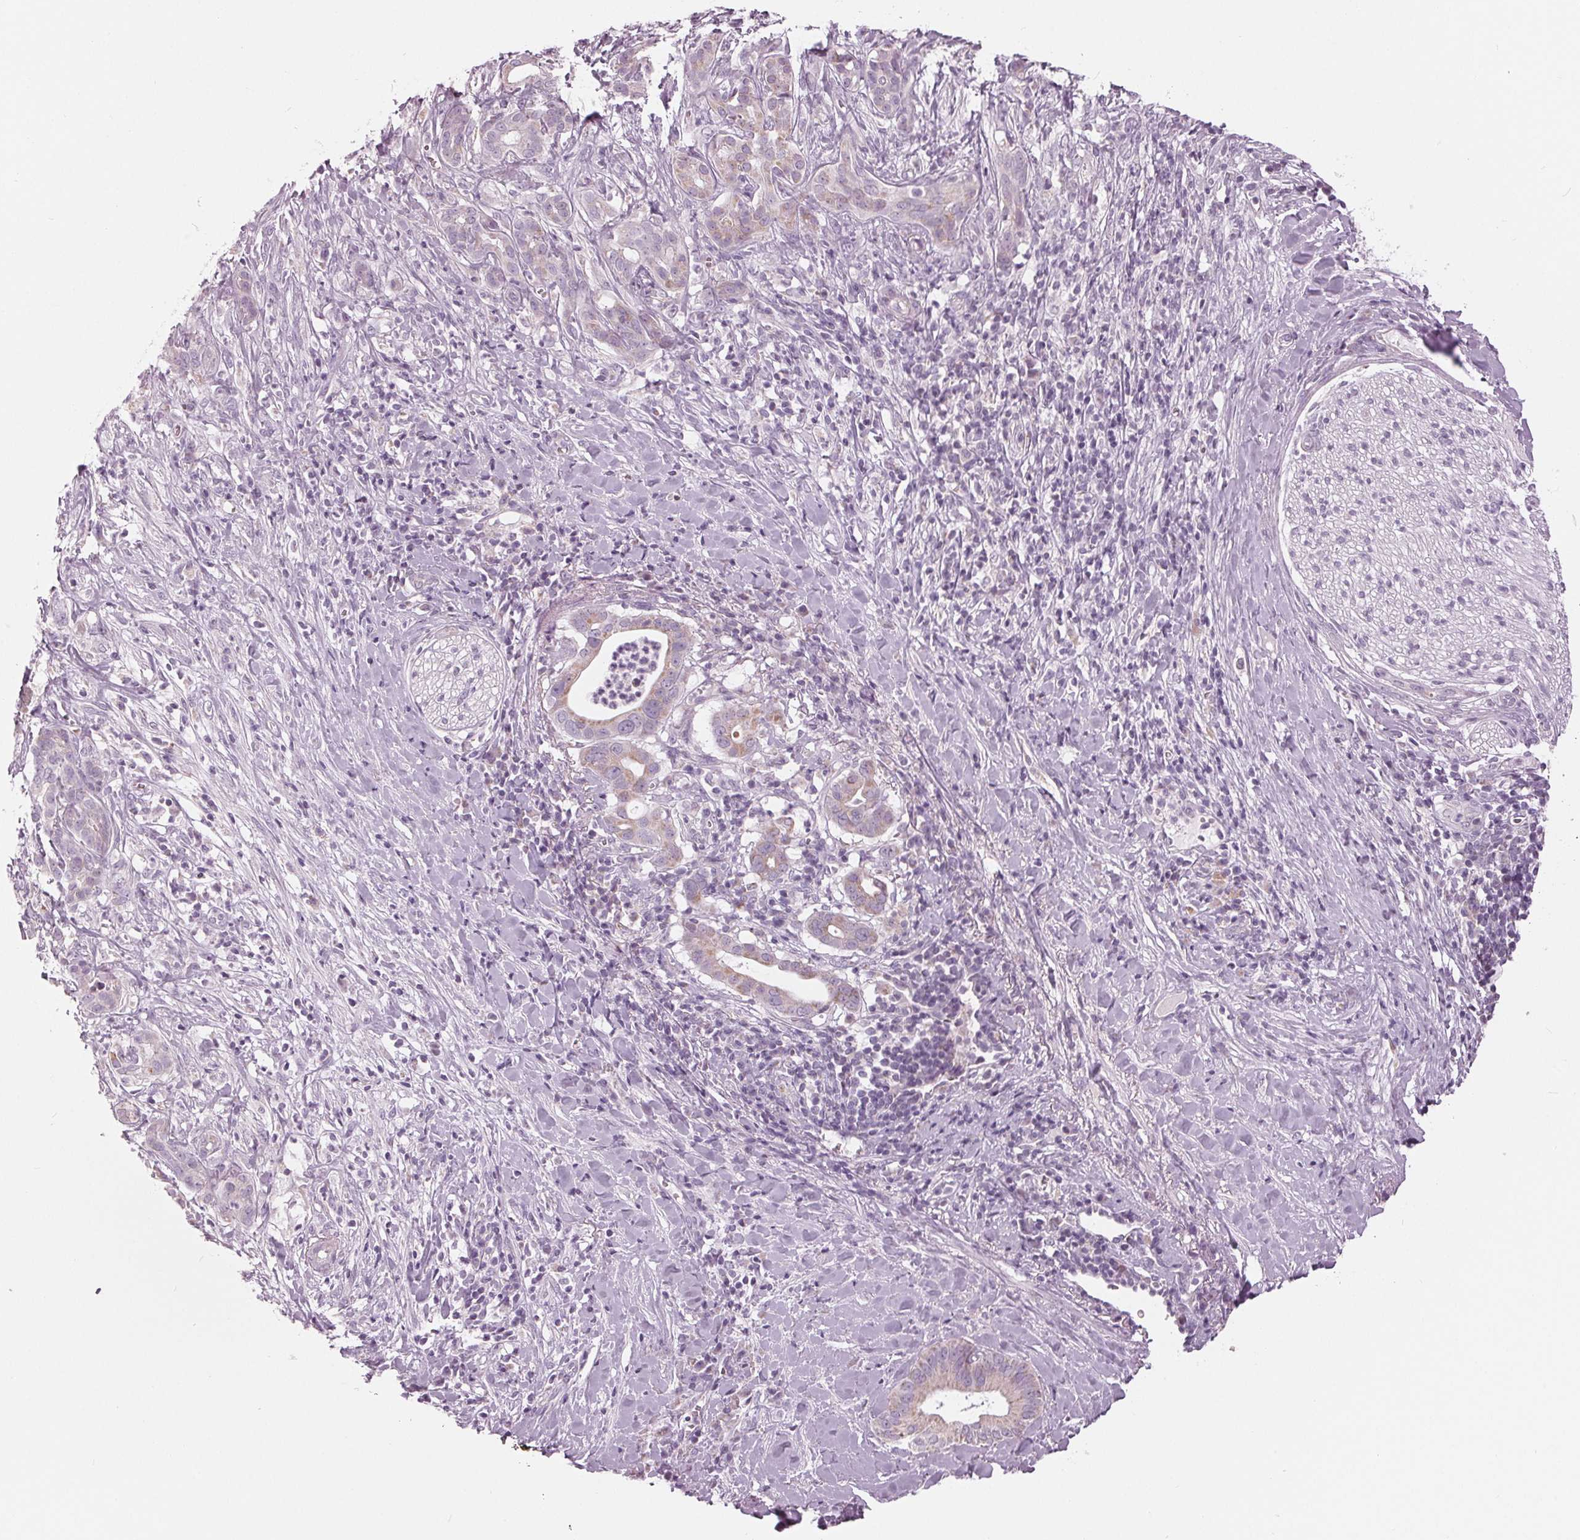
{"staining": {"intensity": "weak", "quantity": "25%-75%", "location": "cytoplasmic/membranous"}, "tissue": "pancreatic cancer", "cell_type": "Tumor cells", "image_type": "cancer", "snomed": [{"axis": "morphology", "description": "Adenocarcinoma, NOS"}, {"axis": "topography", "description": "Pancreas"}], "caption": "A low amount of weak cytoplasmic/membranous expression is present in about 25%-75% of tumor cells in pancreatic cancer tissue.", "gene": "SAMD4A", "patient": {"sex": "male", "age": 61}}